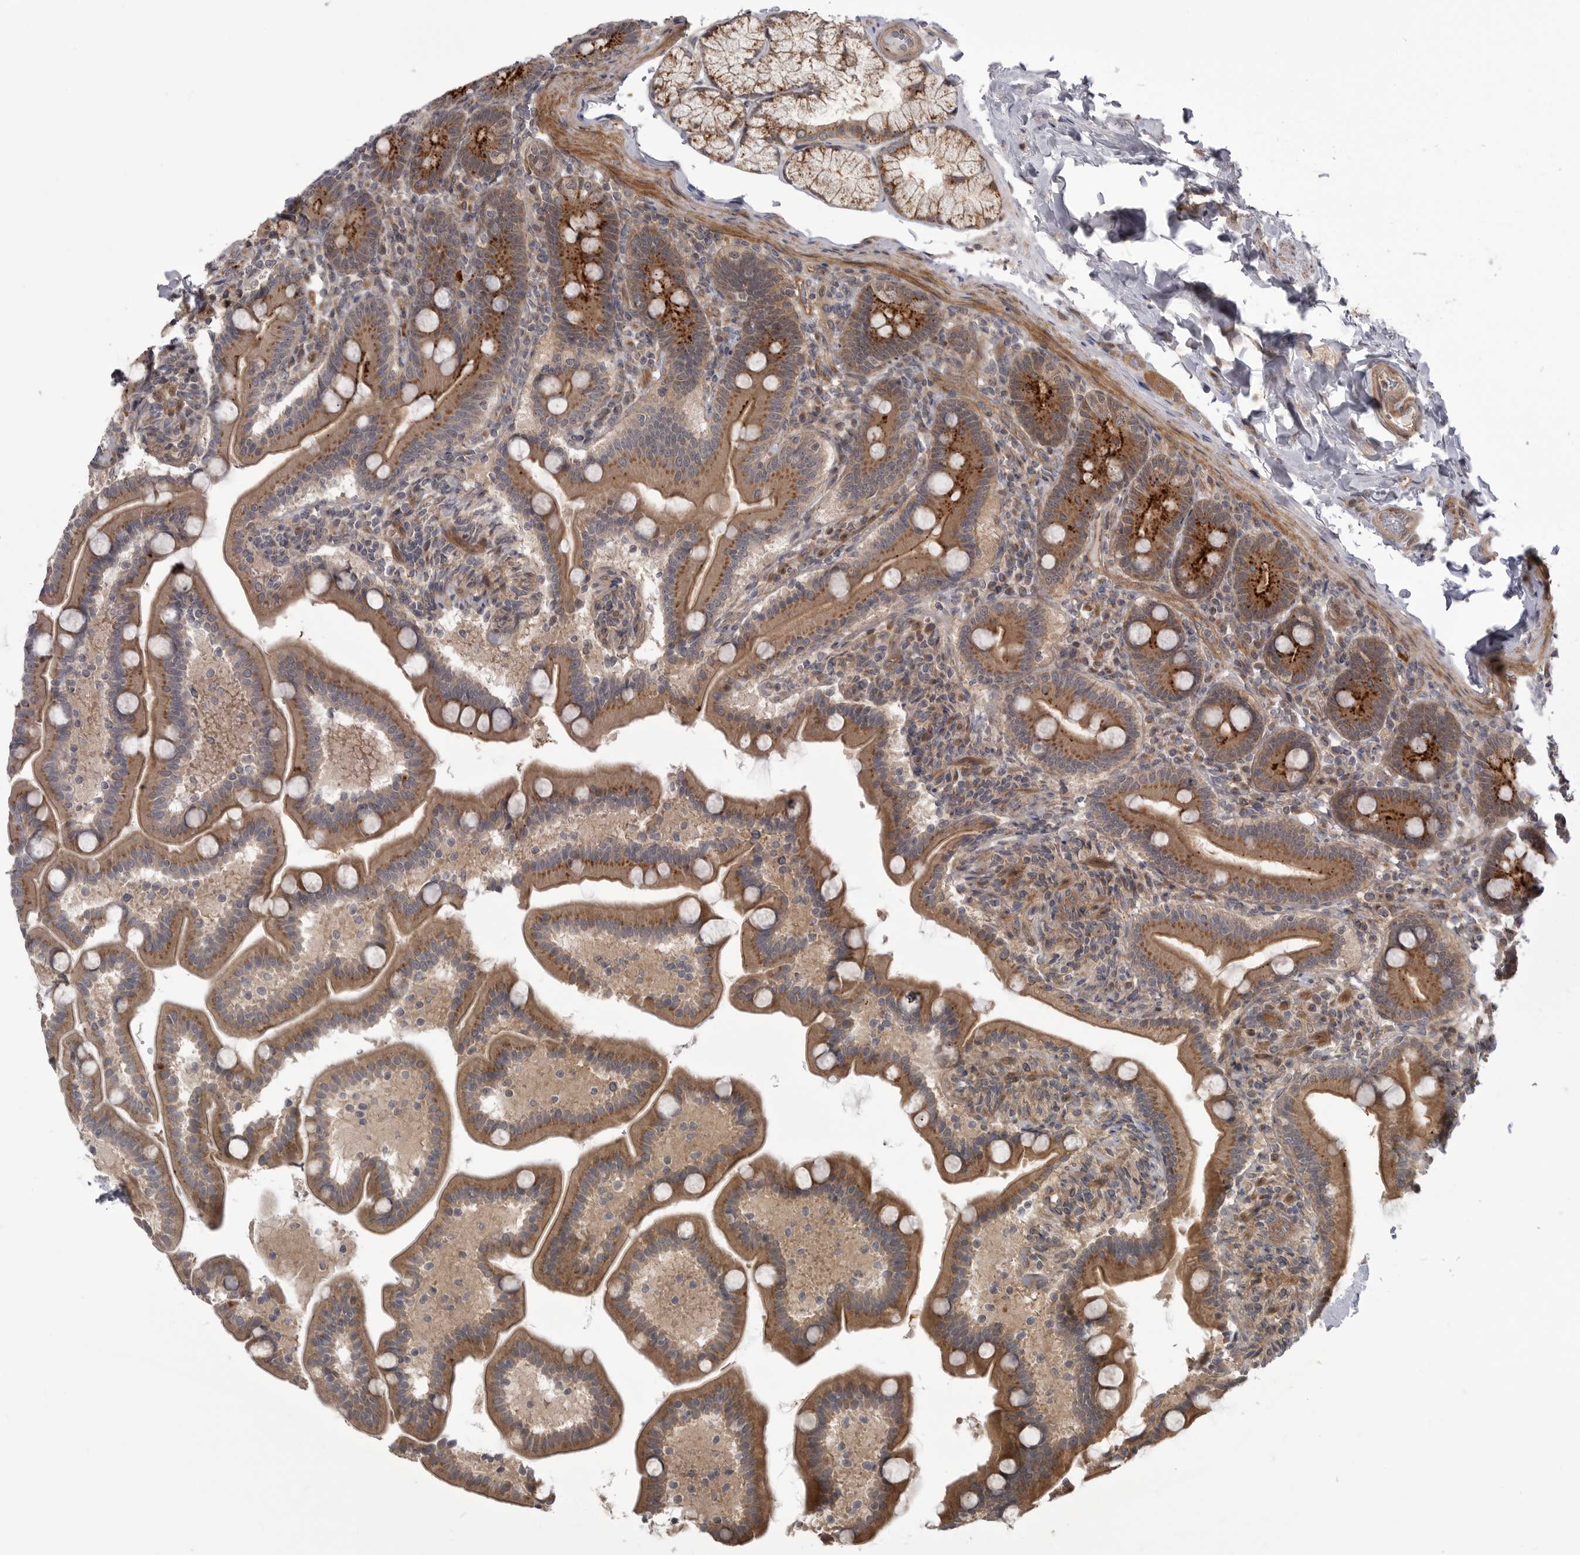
{"staining": {"intensity": "strong", "quantity": ">75%", "location": "cytoplasmic/membranous"}, "tissue": "duodenum", "cell_type": "Glandular cells", "image_type": "normal", "snomed": [{"axis": "morphology", "description": "Normal tissue, NOS"}, {"axis": "topography", "description": "Duodenum"}], "caption": "High-magnification brightfield microscopy of normal duodenum stained with DAB (brown) and counterstained with hematoxylin (blue). glandular cells exhibit strong cytoplasmic/membranous staining is identified in approximately>75% of cells.", "gene": "PDCL", "patient": {"sex": "male", "age": 54}}